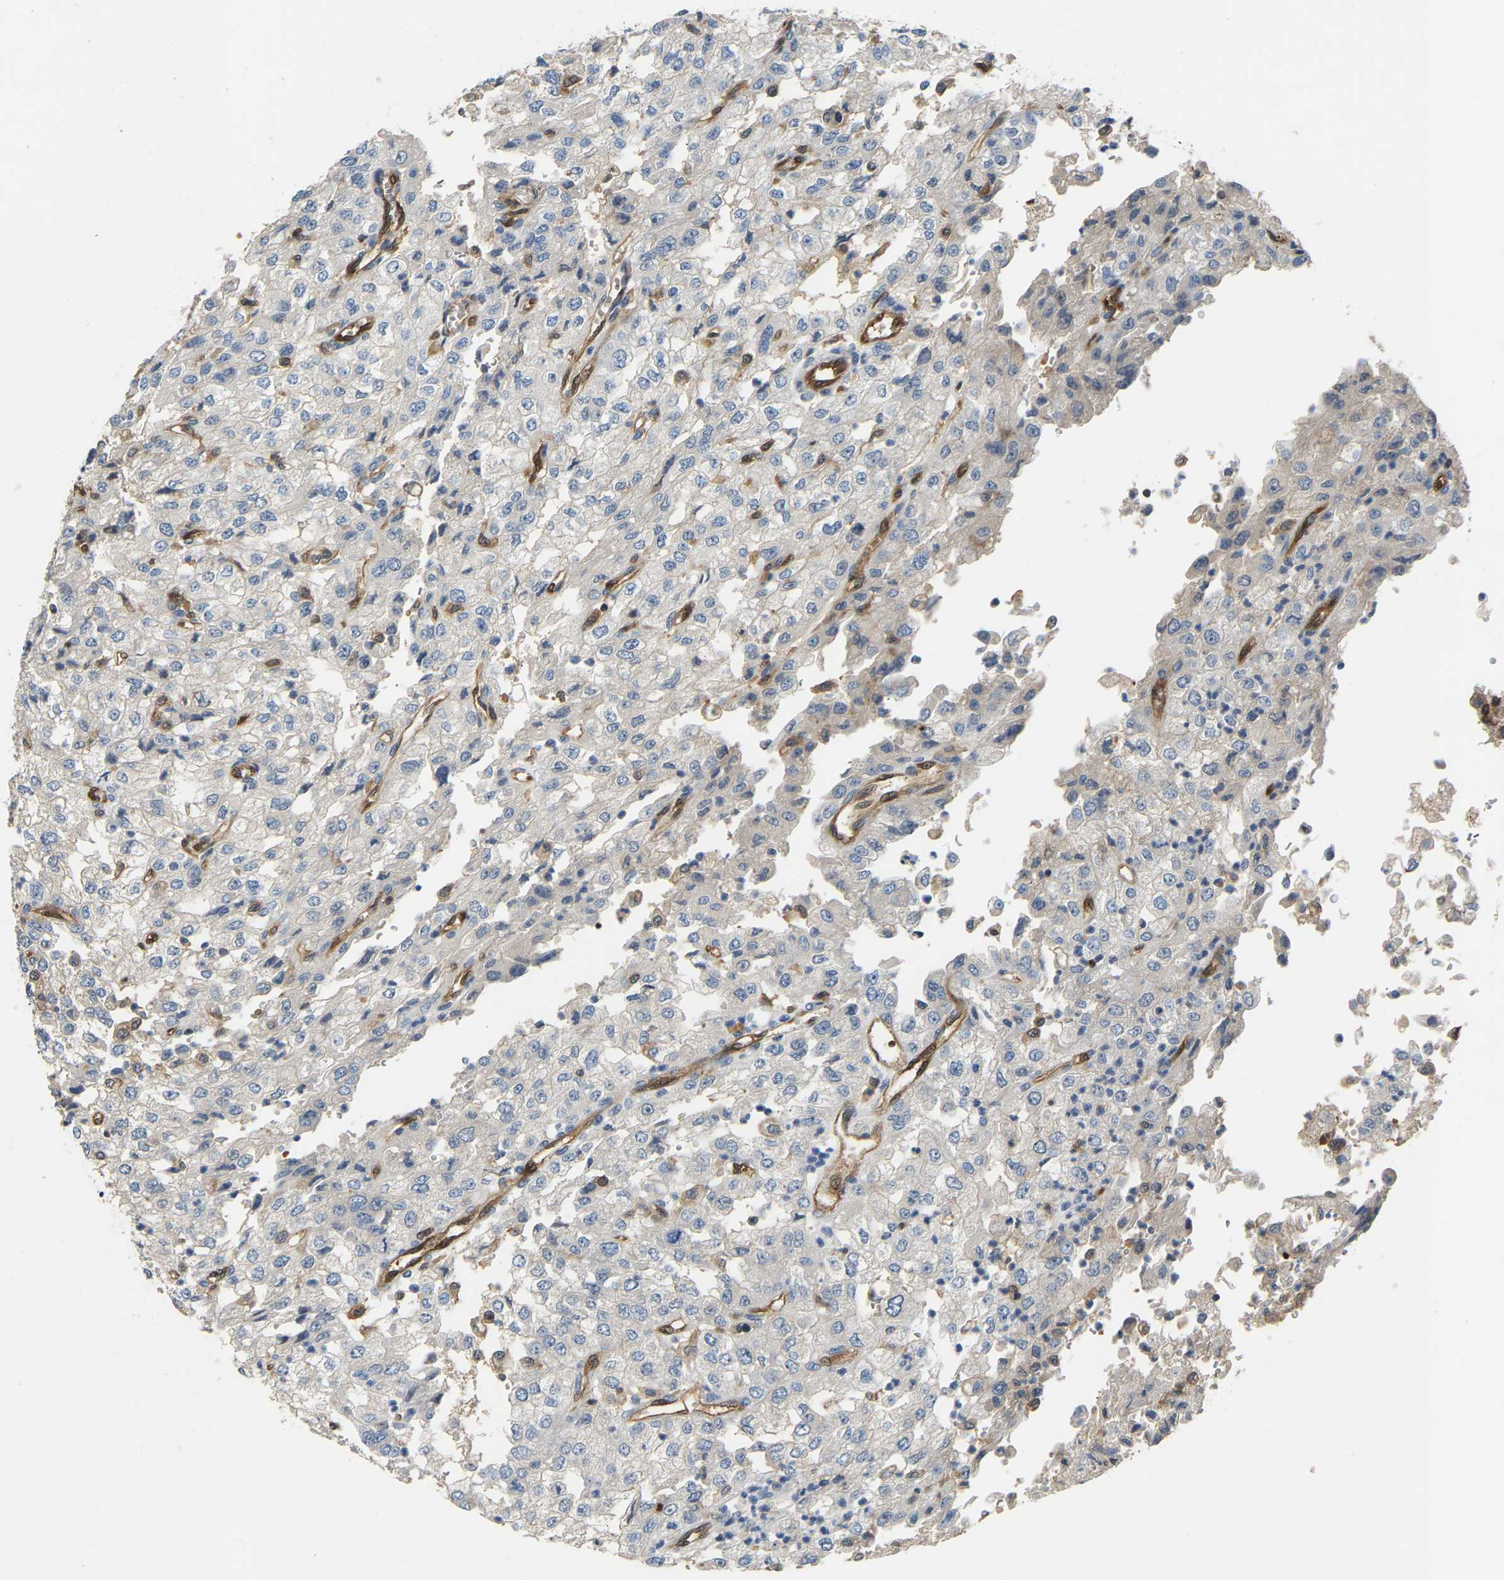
{"staining": {"intensity": "negative", "quantity": "none", "location": "none"}, "tissue": "renal cancer", "cell_type": "Tumor cells", "image_type": "cancer", "snomed": [{"axis": "morphology", "description": "Adenocarcinoma, NOS"}, {"axis": "topography", "description": "Kidney"}], "caption": "High power microscopy image of an immunohistochemistry (IHC) histopathology image of renal cancer (adenocarcinoma), revealing no significant positivity in tumor cells.", "gene": "GIMAP7", "patient": {"sex": "female", "age": 54}}